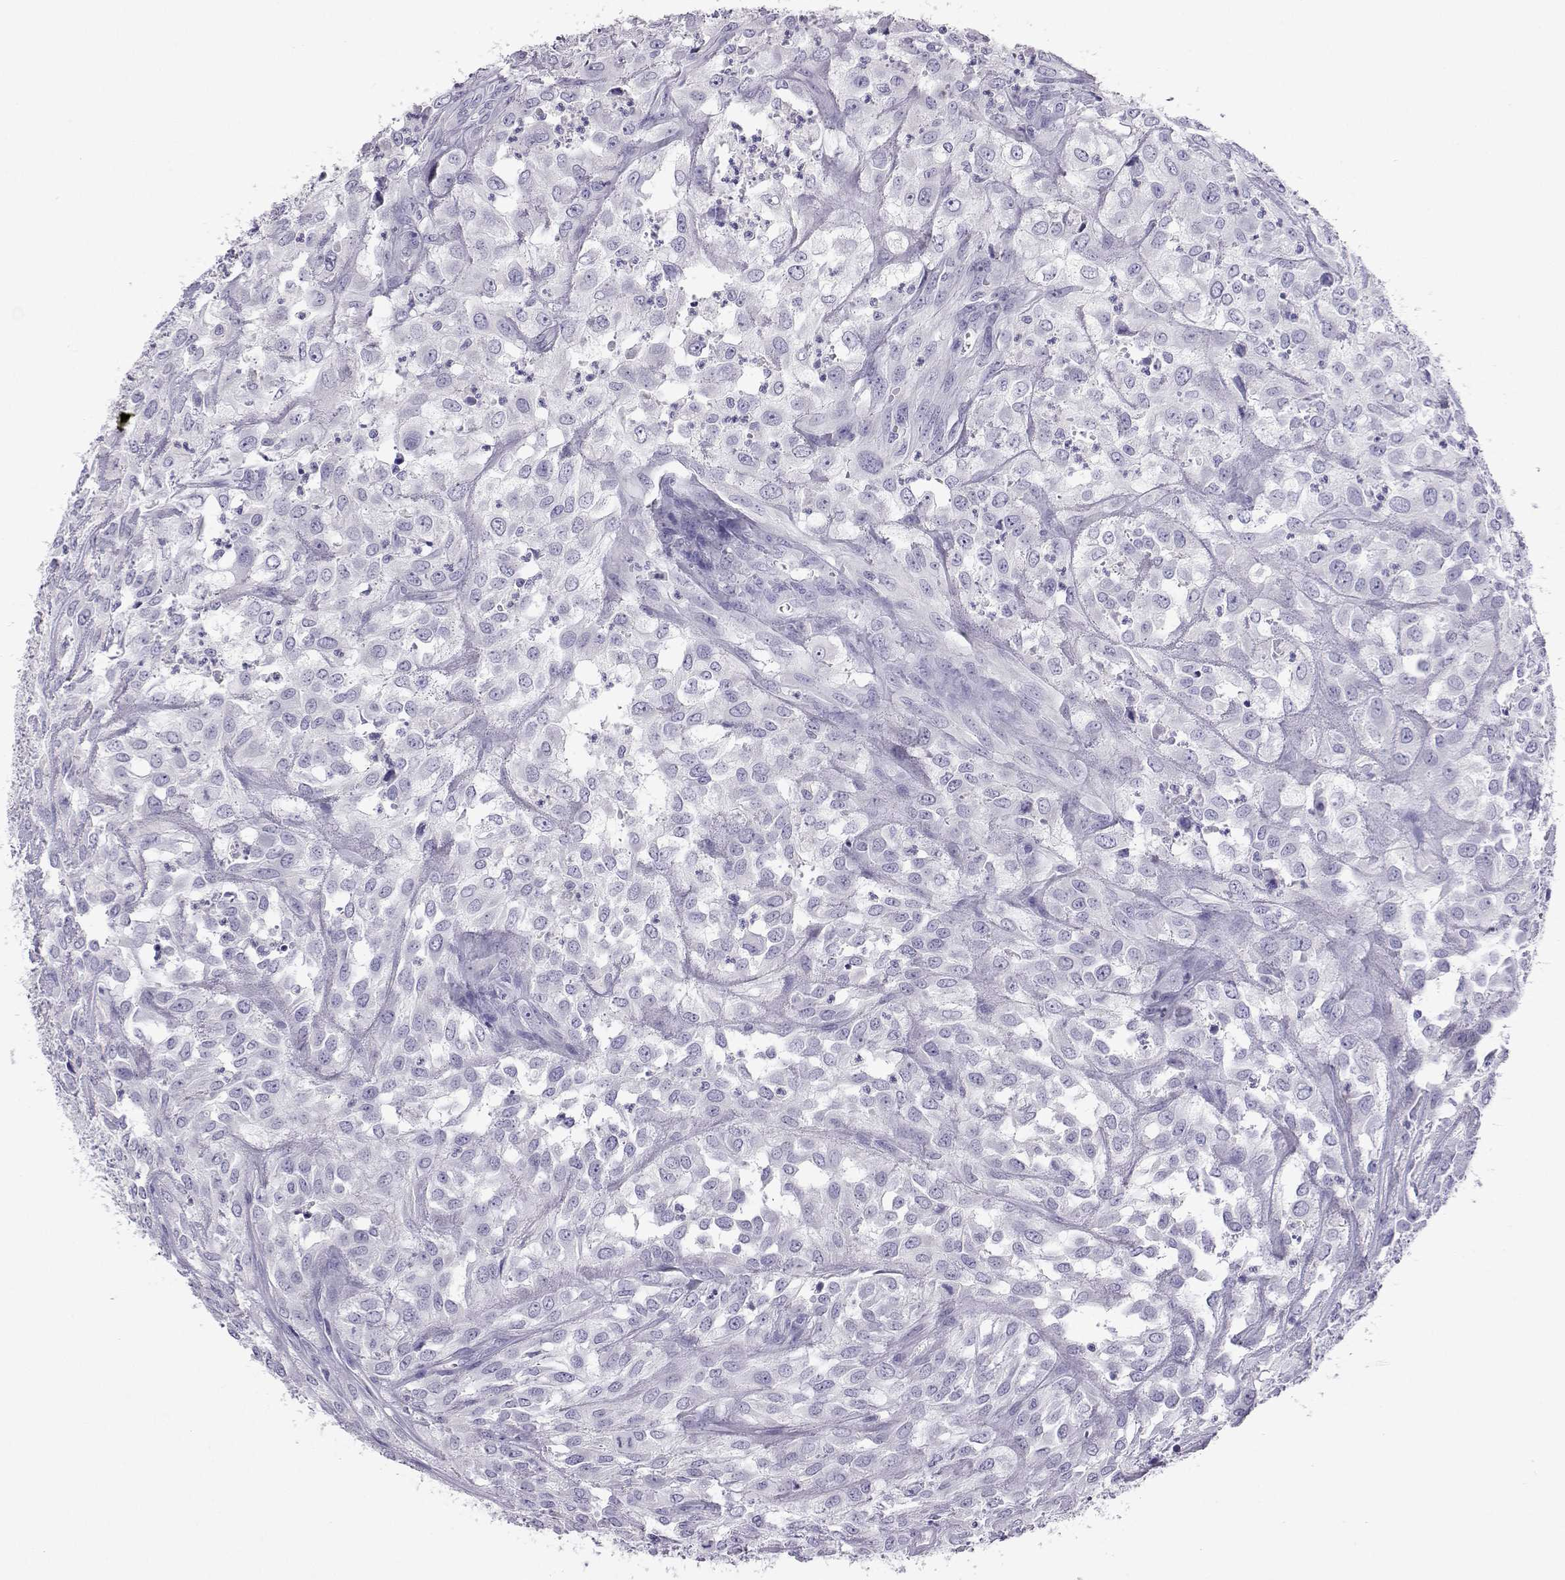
{"staining": {"intensity": "negative", "quantity": "none", "location": "none"}, "tissue": "urothelial cancer", "cell_type": "Tumor cells", "image_type": "cancer", "snomed": [{"axis": "morphology", "description": "Urothelial carcinoma, High grade"}, {"axis": "topography", "description": "Urinary bladder"}], "caption": "There is no significant positivity in tumor cells of high-grade urothelial carcinoma. Nuclei are stained in blue.", "gene": "PLIN4", "patient": {"sex": "male", "age": 67}}